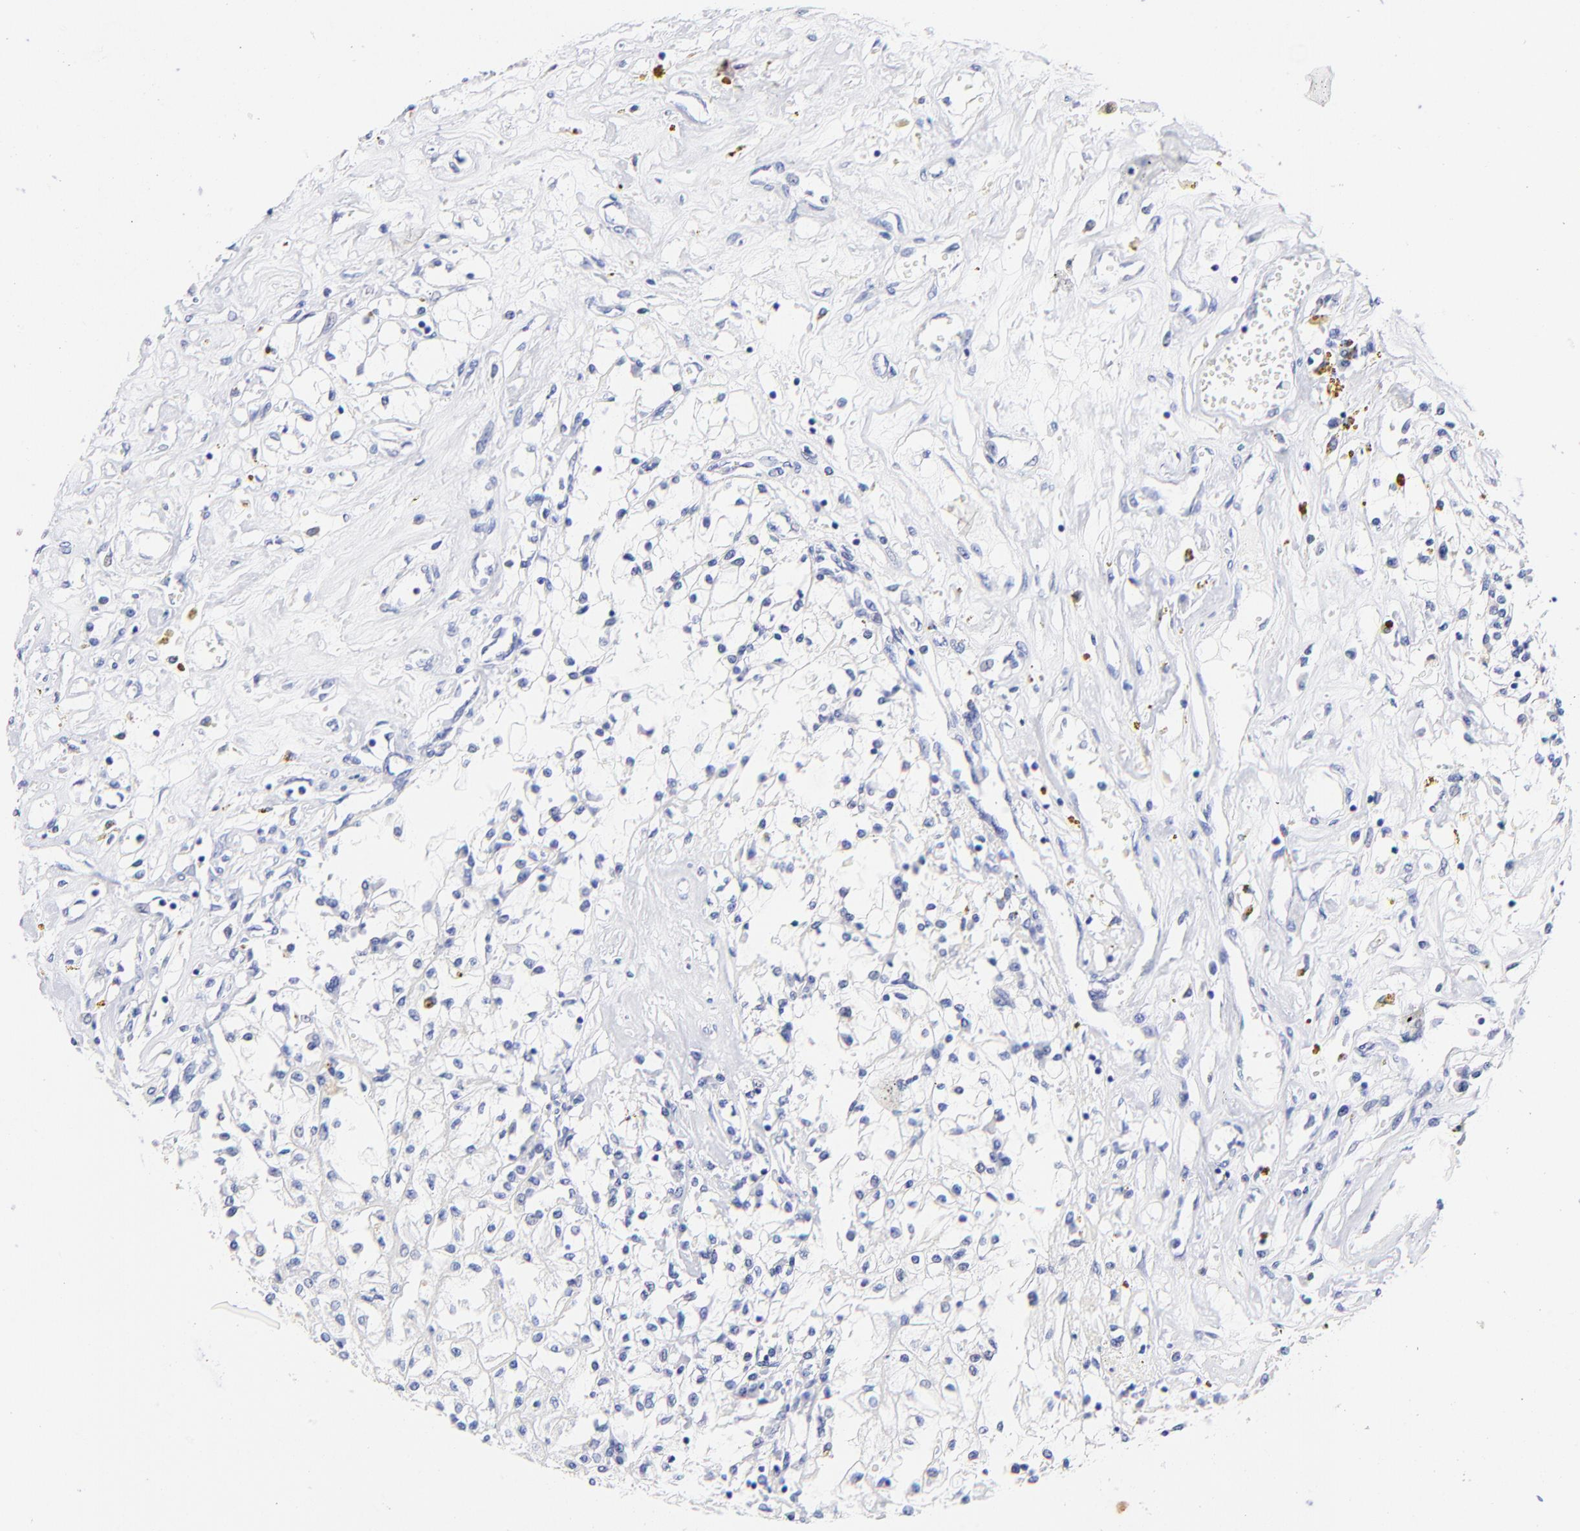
{"staining": {"intensity": "negative", "quantity": "none", "location": "none"}, "tissue": "renal cancer", "cell_type": "Tumor cells", "image_type": "cancer", "snomed": [{"axis": "morphology", "description": "Adenocarcinoma, NOS"}, {"axis": "topography", "description": "Kidney"}], "caption": "Immunohistochemical staining of adenocarcinoma (renal) shows no significant expression in tumor cells.", "gene": "HORMAD2", "patient": {"sex": "male", "age": 78}}